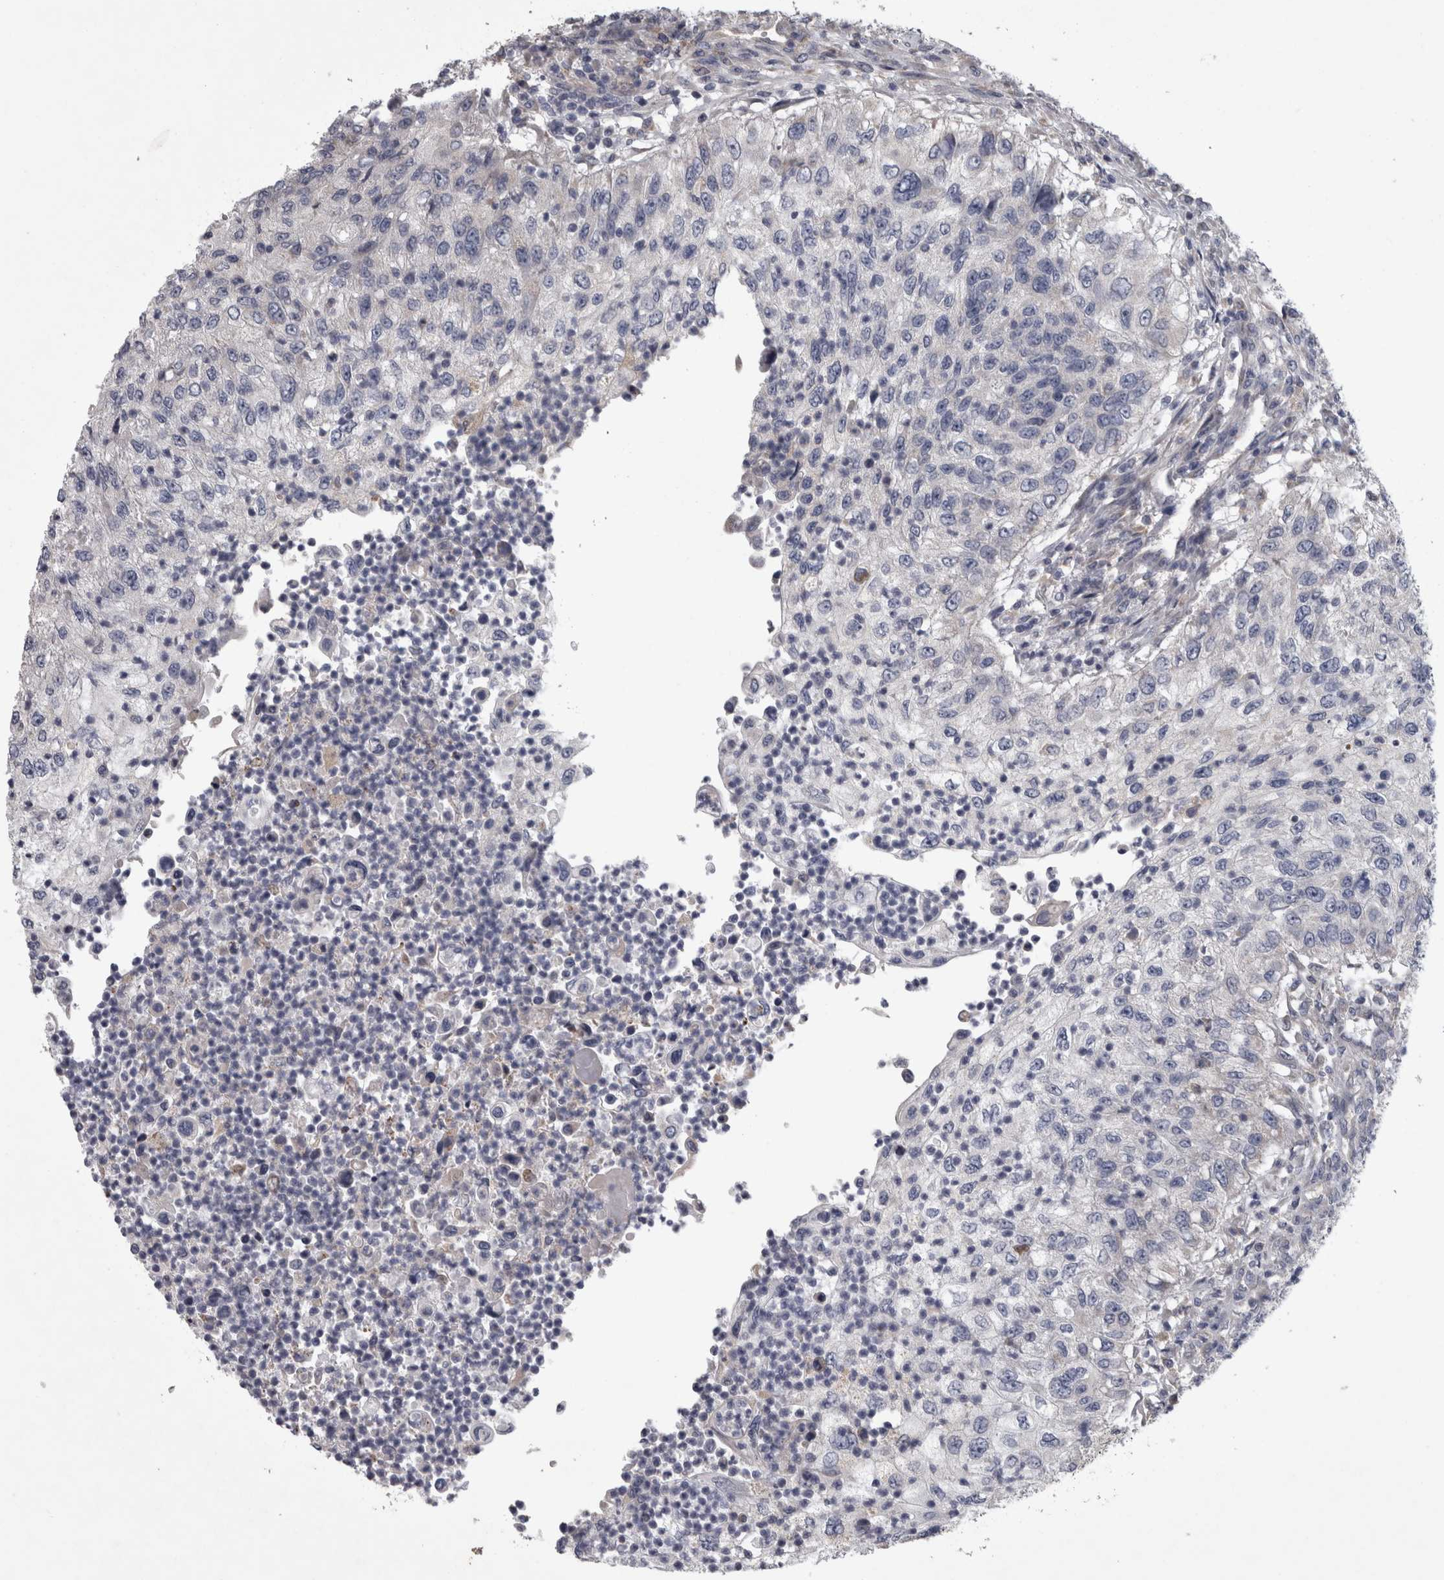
{"staining": {"intensity": "negative", "quantity": "none", "location": "none"}, "tissue": "urothelial cancer", "cell_type": "Tumor cells", "image_type": "cancer", "snomed": [{"axis": "morphology", "description": "Urothelial carcinoma, High grade"}, {"axis": "topography", "description": "Urinary bladder"}], "caption": "Immunohistochemical staining of urothelial cancer demonstrates no significant positivity in tumor cells.", "gene": "DBT", "patient": {"sex": "female", "age": 60}}